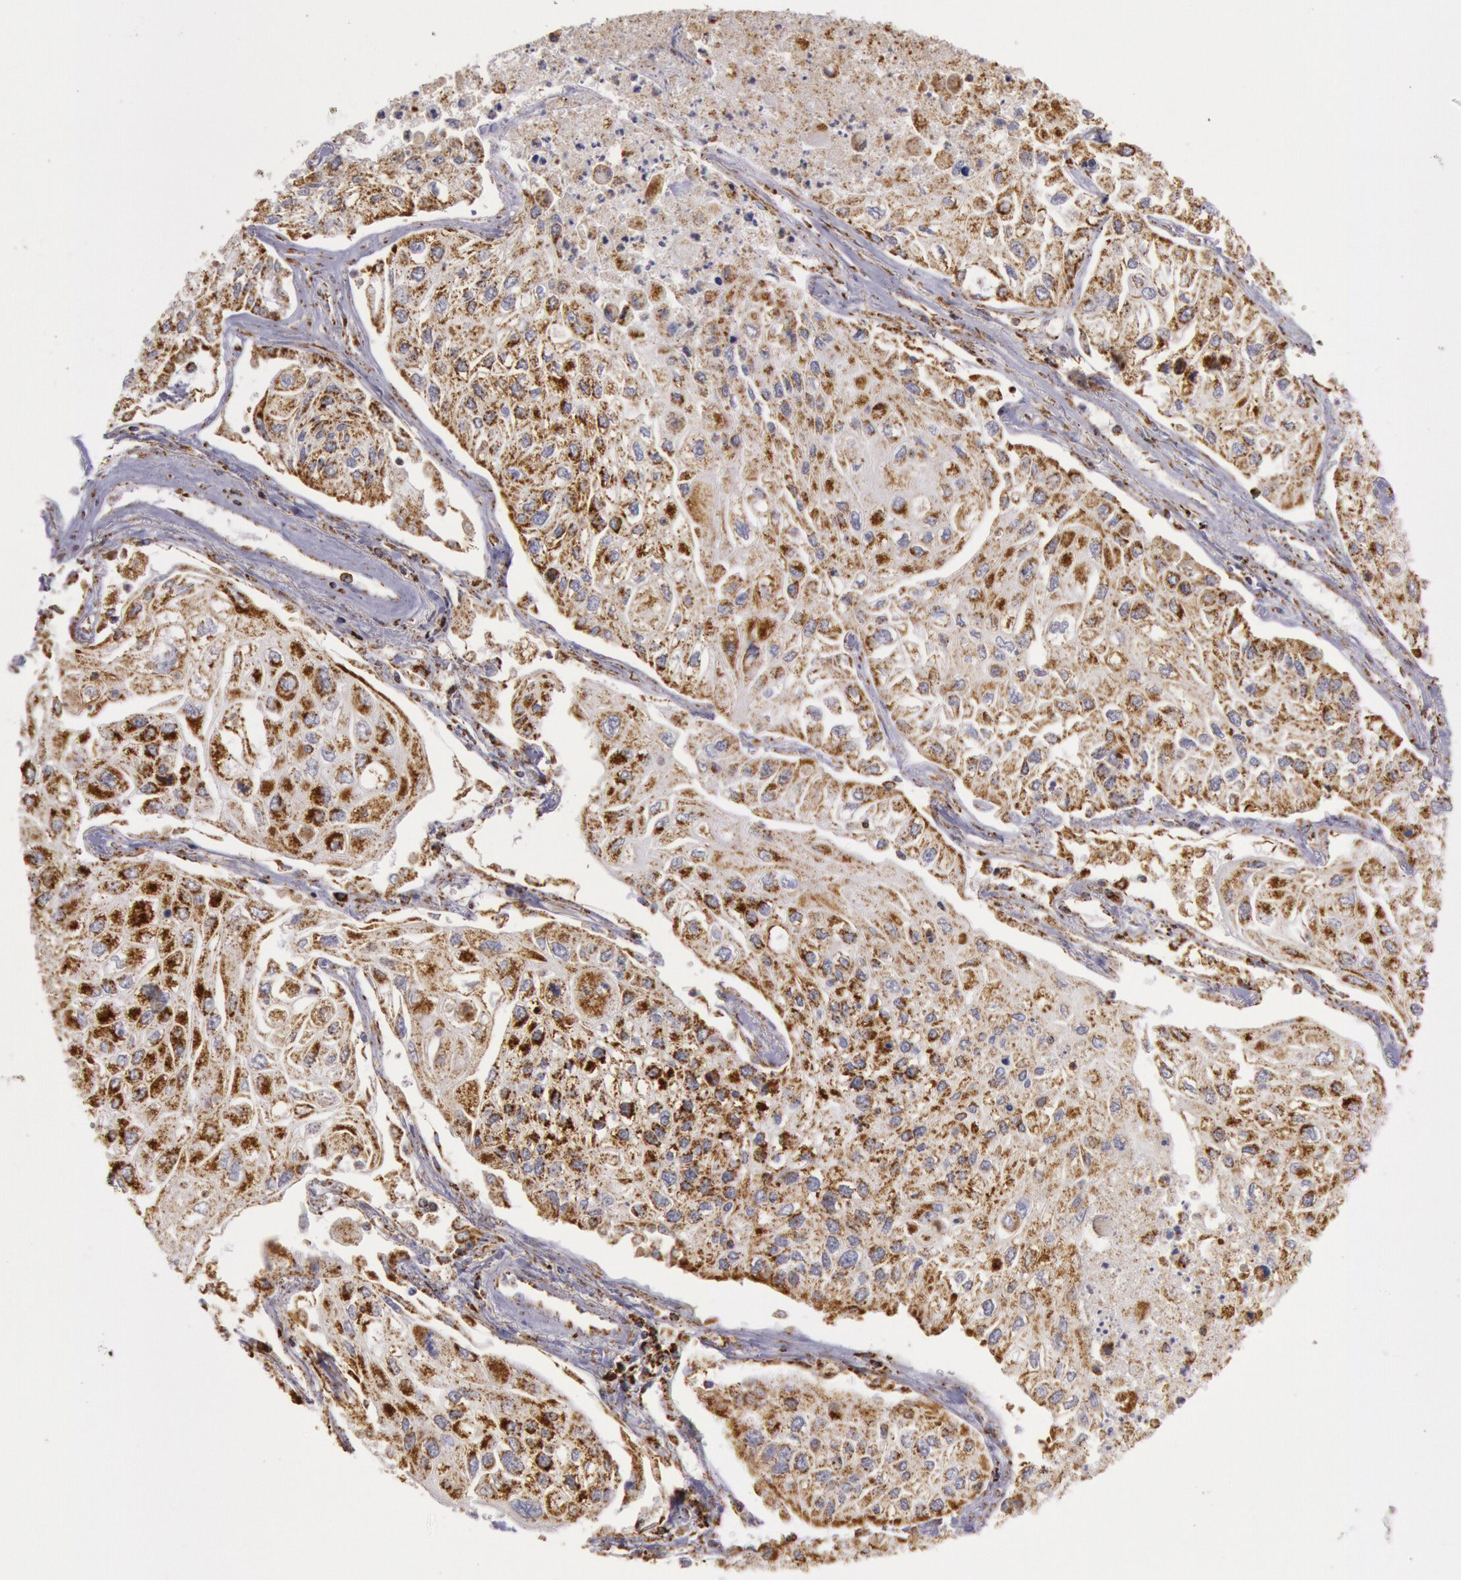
{"staining": {"intensity": "moderate", "quantity": ">75%", "location": "cytoplasmic/membranous"}, "tissue": "lung cancer", "cell_type": "Tumor cells", "image_type": "cancer", "snomed": [{"axis": "morphology", "description": "Squamous cell carcinoma, NOS"}, {"axis": "topography", "description": "Lung"}], "caption": "There is medium levels of moderate cytoplasmic/membranous positivity in tumor cells of lung cancer (squamous cell carcinoma), as demonstrated by immunohistochemical staining (brown color).", "gene": "CYC1", "patient": {"sex": "male", "age": 75}}